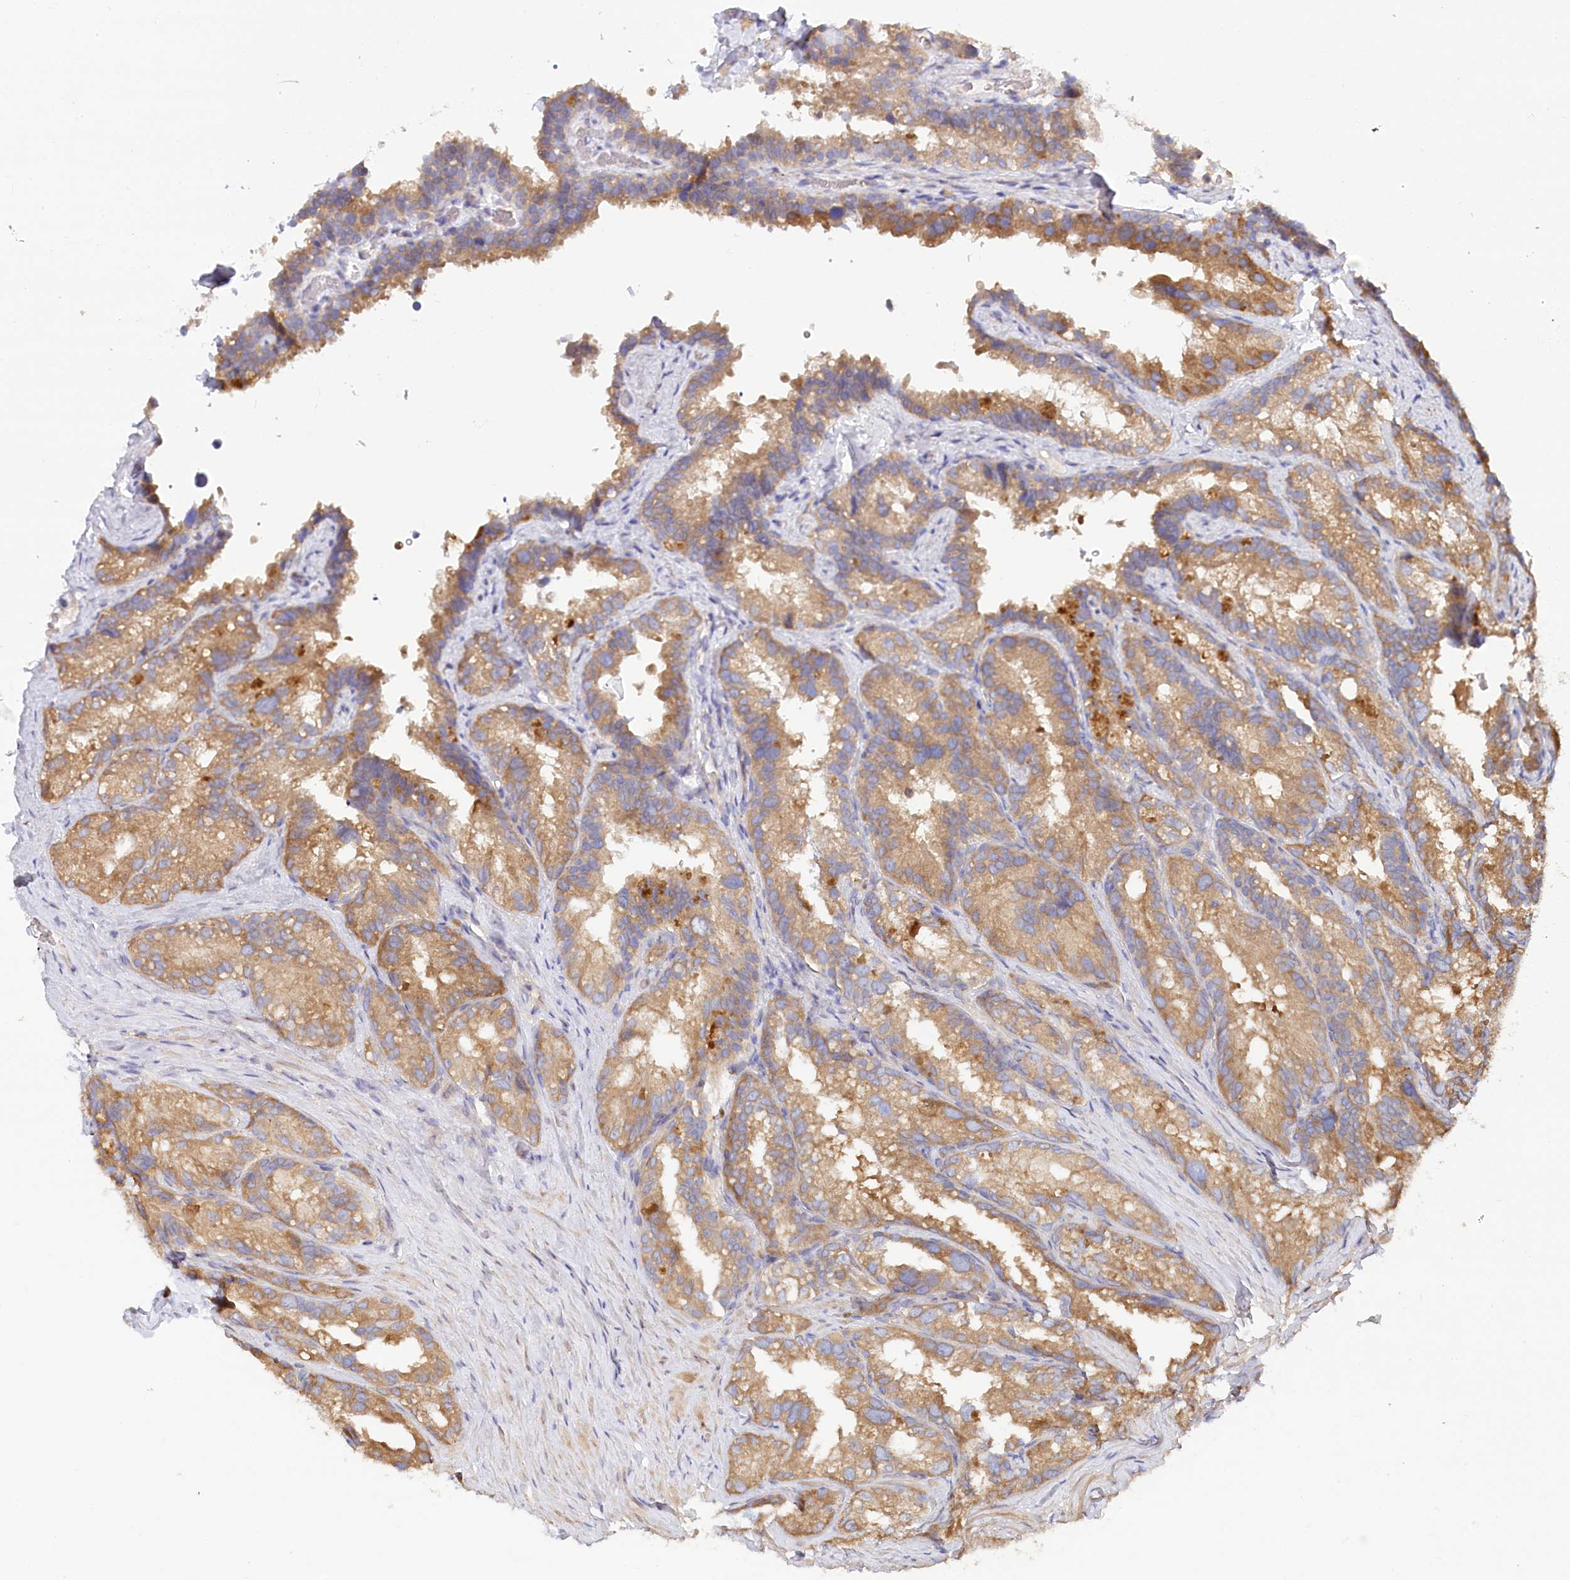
{"staining": {"intensity": "moderate", "quantity": ">75%", "location": "cytoplasmic/membranous"}, "tissue": "seminal vesicle", "cell_type": "Glandular cells", "image_type": "normal", "snomed": [{"axis": "morphology", "description": "Normal tissue, NOS"}, {"axis": "topography", "description": "Seminal veicle"}], "caption": "Protein expression analysis of unremarkable seminal vesicle exhibits moderate cytoplasmic/membranous positivity in approximately >75% of glandular cells. The staining was performed using DAB to visualize the protein expression in brown, while the nuclei were stained in blue with hematoxylin (Magnification: 20x).", "gene": "PAIP2", "patient": {"sex": "male", "age": 60}}